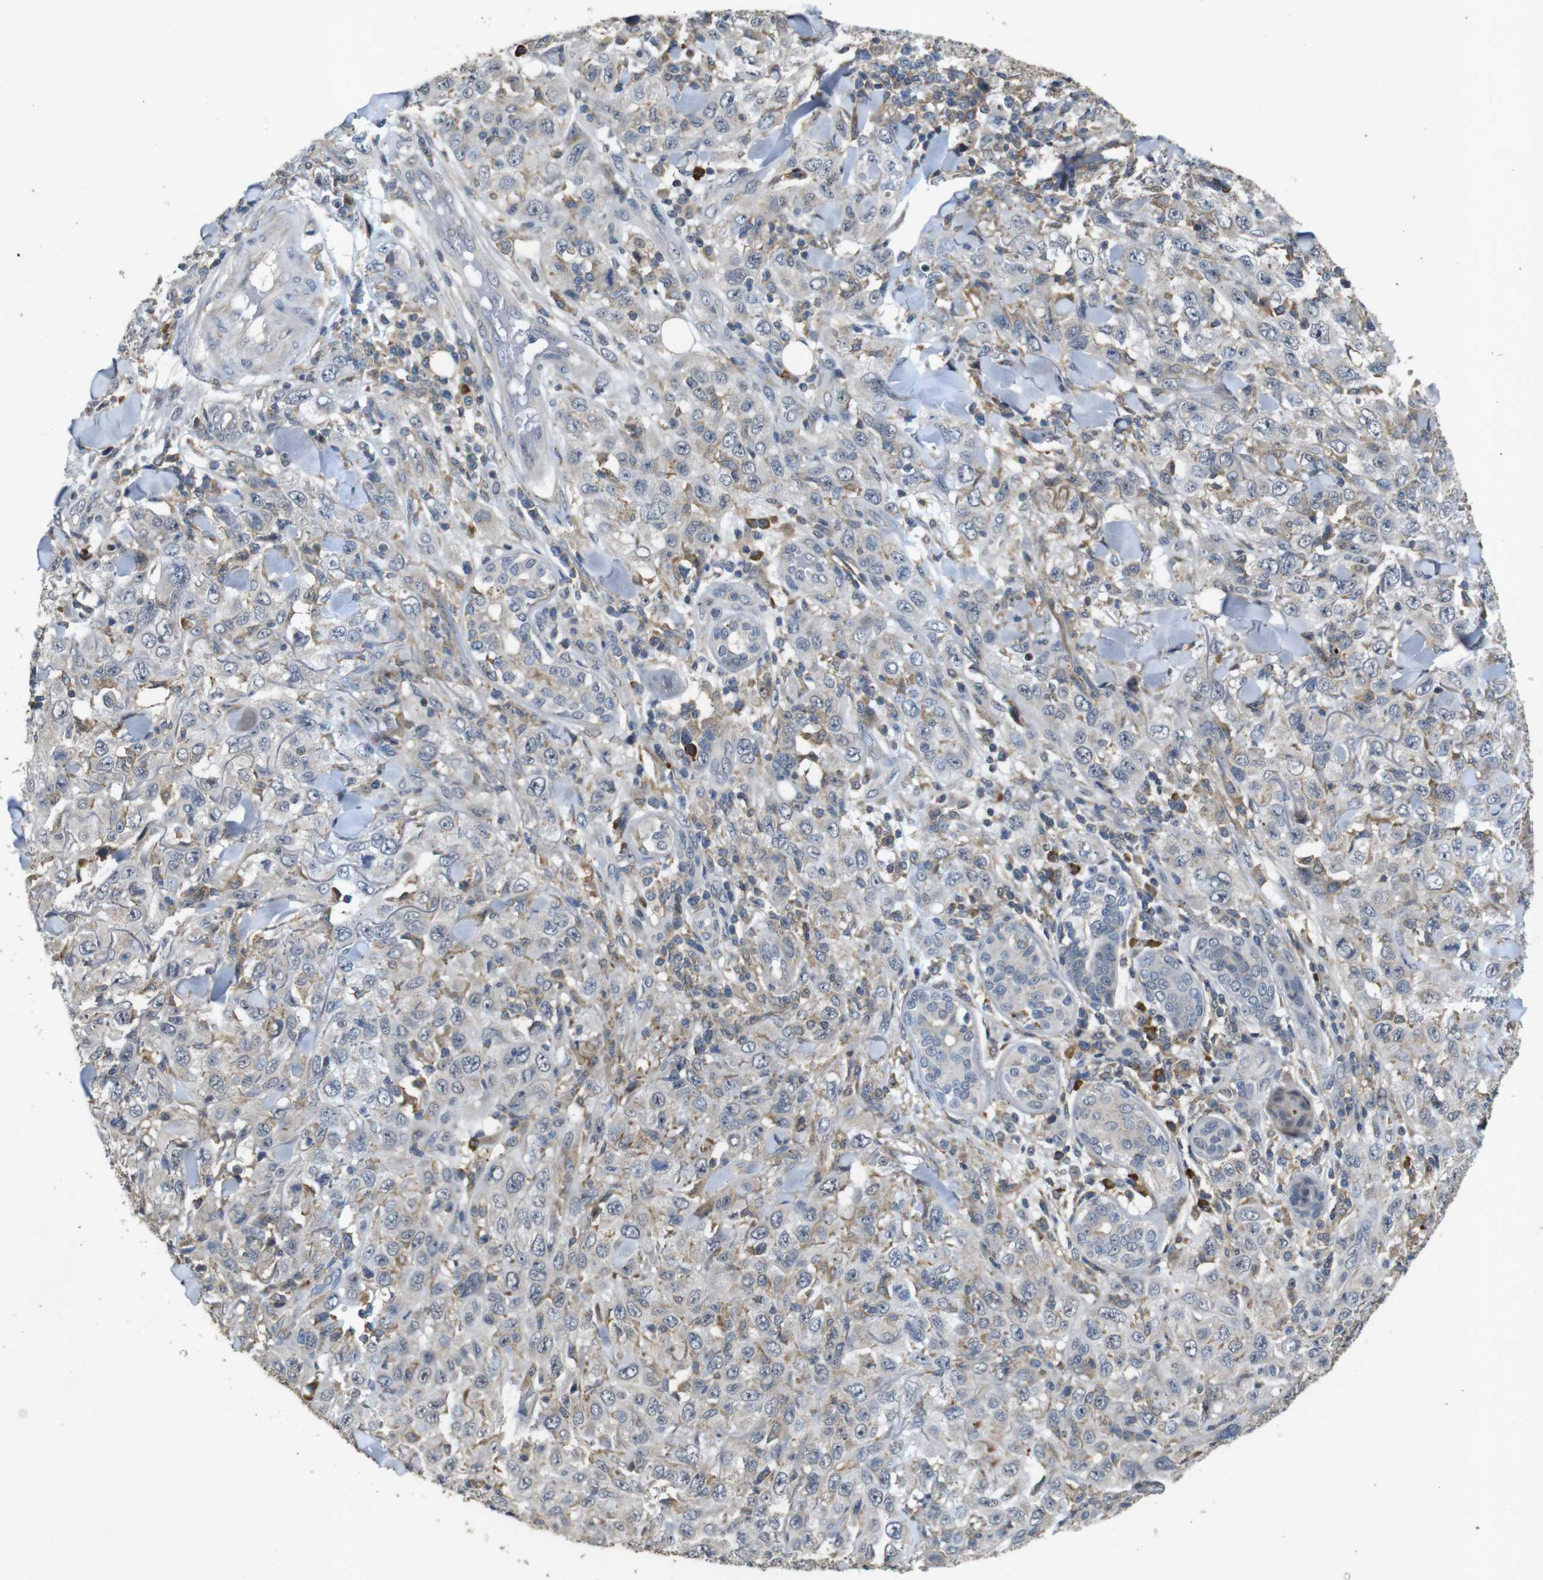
{"staining": {"intensity": "weak", "quantity": "<25%", "location": "cytoplasmic/membranous"}, "tissue": "skin cancer", "cell_type": "Tumor cells", "image_type": "cancer", "snomed": [{"axis": "morphology", "description": "Squamous cell carcinoma, NOS"}, {"axis": "topography", "description": "Skin"}], "caption": "A micrograph of human skin cancer is negative for staining in tumor cells.", "gene": "MAGI2", "patient": {"sex": "female", "age": 88}}